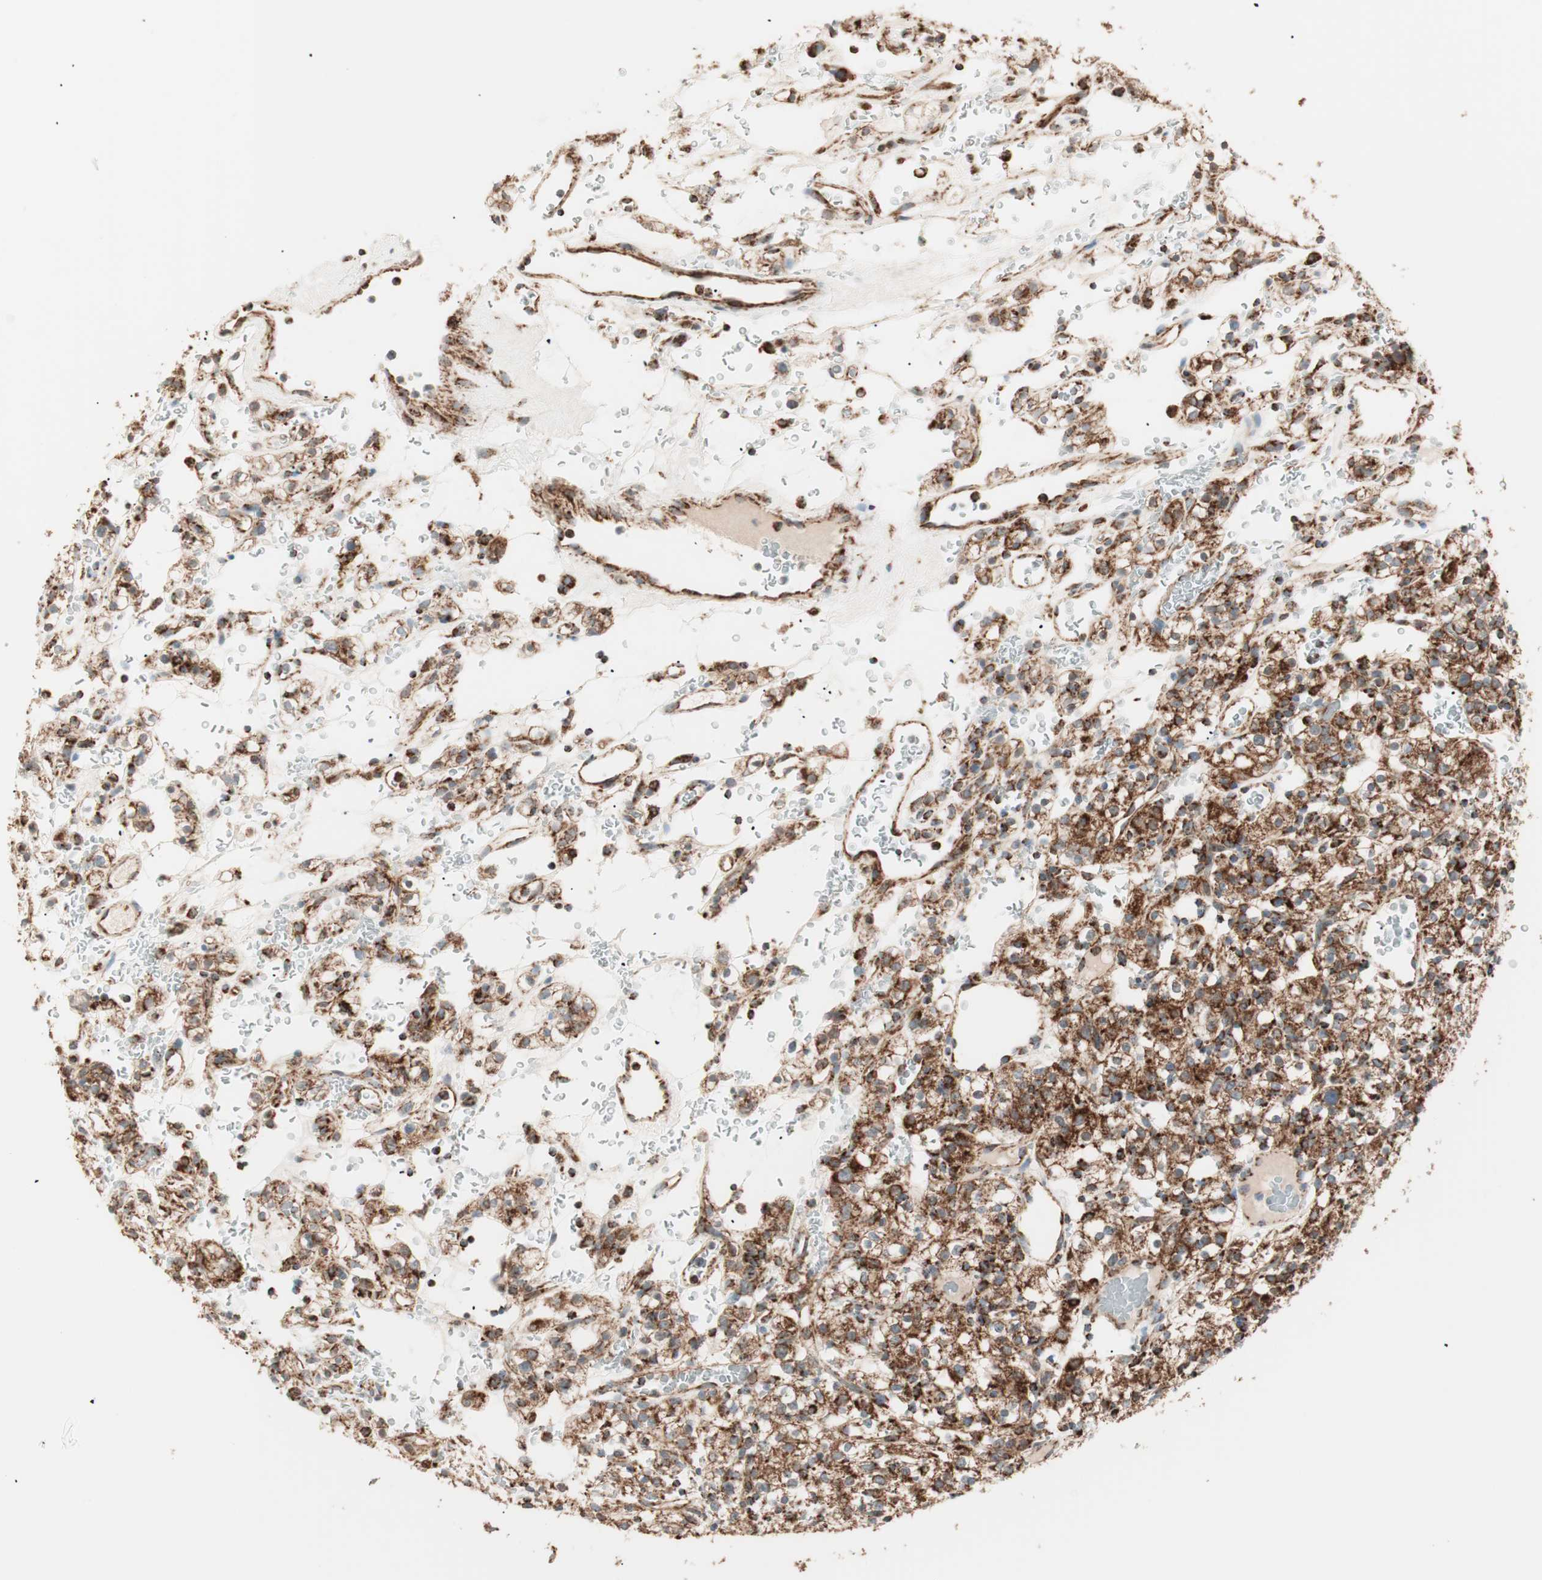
{"staining": {"intensity": "strong", "quantity": ">75%", "location": "cytoplasmic/membranous"}, "tissue": "renal cancer", "cell_type": "Tumor cells", "image_type": "cancer", "snomed": [{"axis": "morphology", "description": "Normal tissue, NOS"}, {"axis": "morphology", "description": "Adenocarcinoma, NOS"}, {"axis": "topography", "description": "Kidney"}], "caption": "The image exhibits staining of renal cancer, revealing strong cytoplasmic/membranous protein staining (brown color) within tumor cells.", "gene": "TOMM22", "patient": {"sex": "female", "age": 72}}